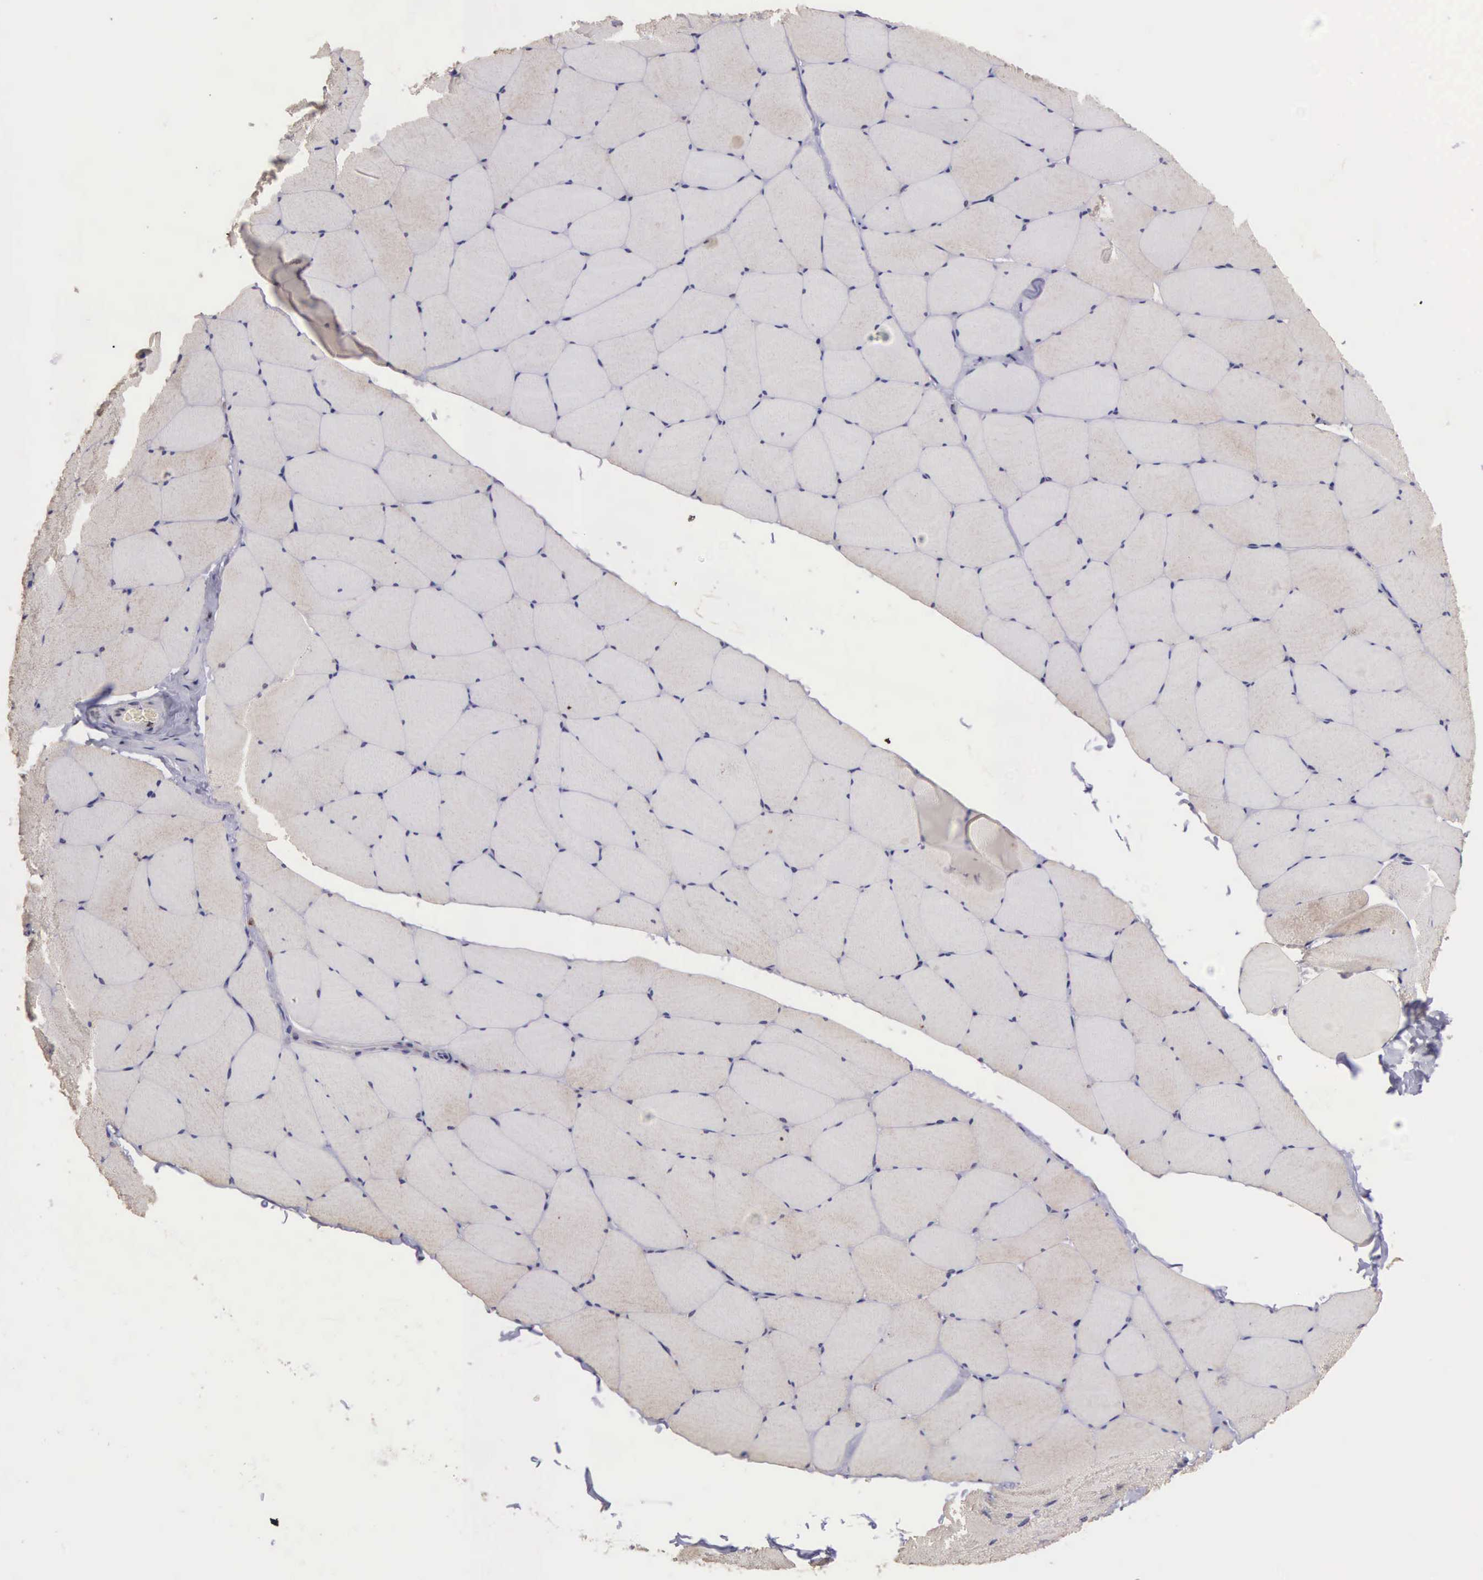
{"staining": {"intensity": "negative", "quantity": "none", "location": "none"}, "tissue": "skeletal muscle", "cell_type": "Myocytes", "image_type": "normal", "snomed": [{"axis": "morphology", "description": "Normal tissue, NOS"}, {"axis": "topography", "description": "Skeletal muscle"}, {"axis": "topography", "description": "Salivary gland"}], "caption": "High power microscopy micrograph of an IHC photomicrograph of unremarkable skeletal muscle, revealing no significant positivity in myocytes. (Brightfield microscopy of DAB (3,3'-diaminobenzidine) IHC at high magnification).", "gene": "CDC45", "patient": {"sex": "male", "age": 62}}